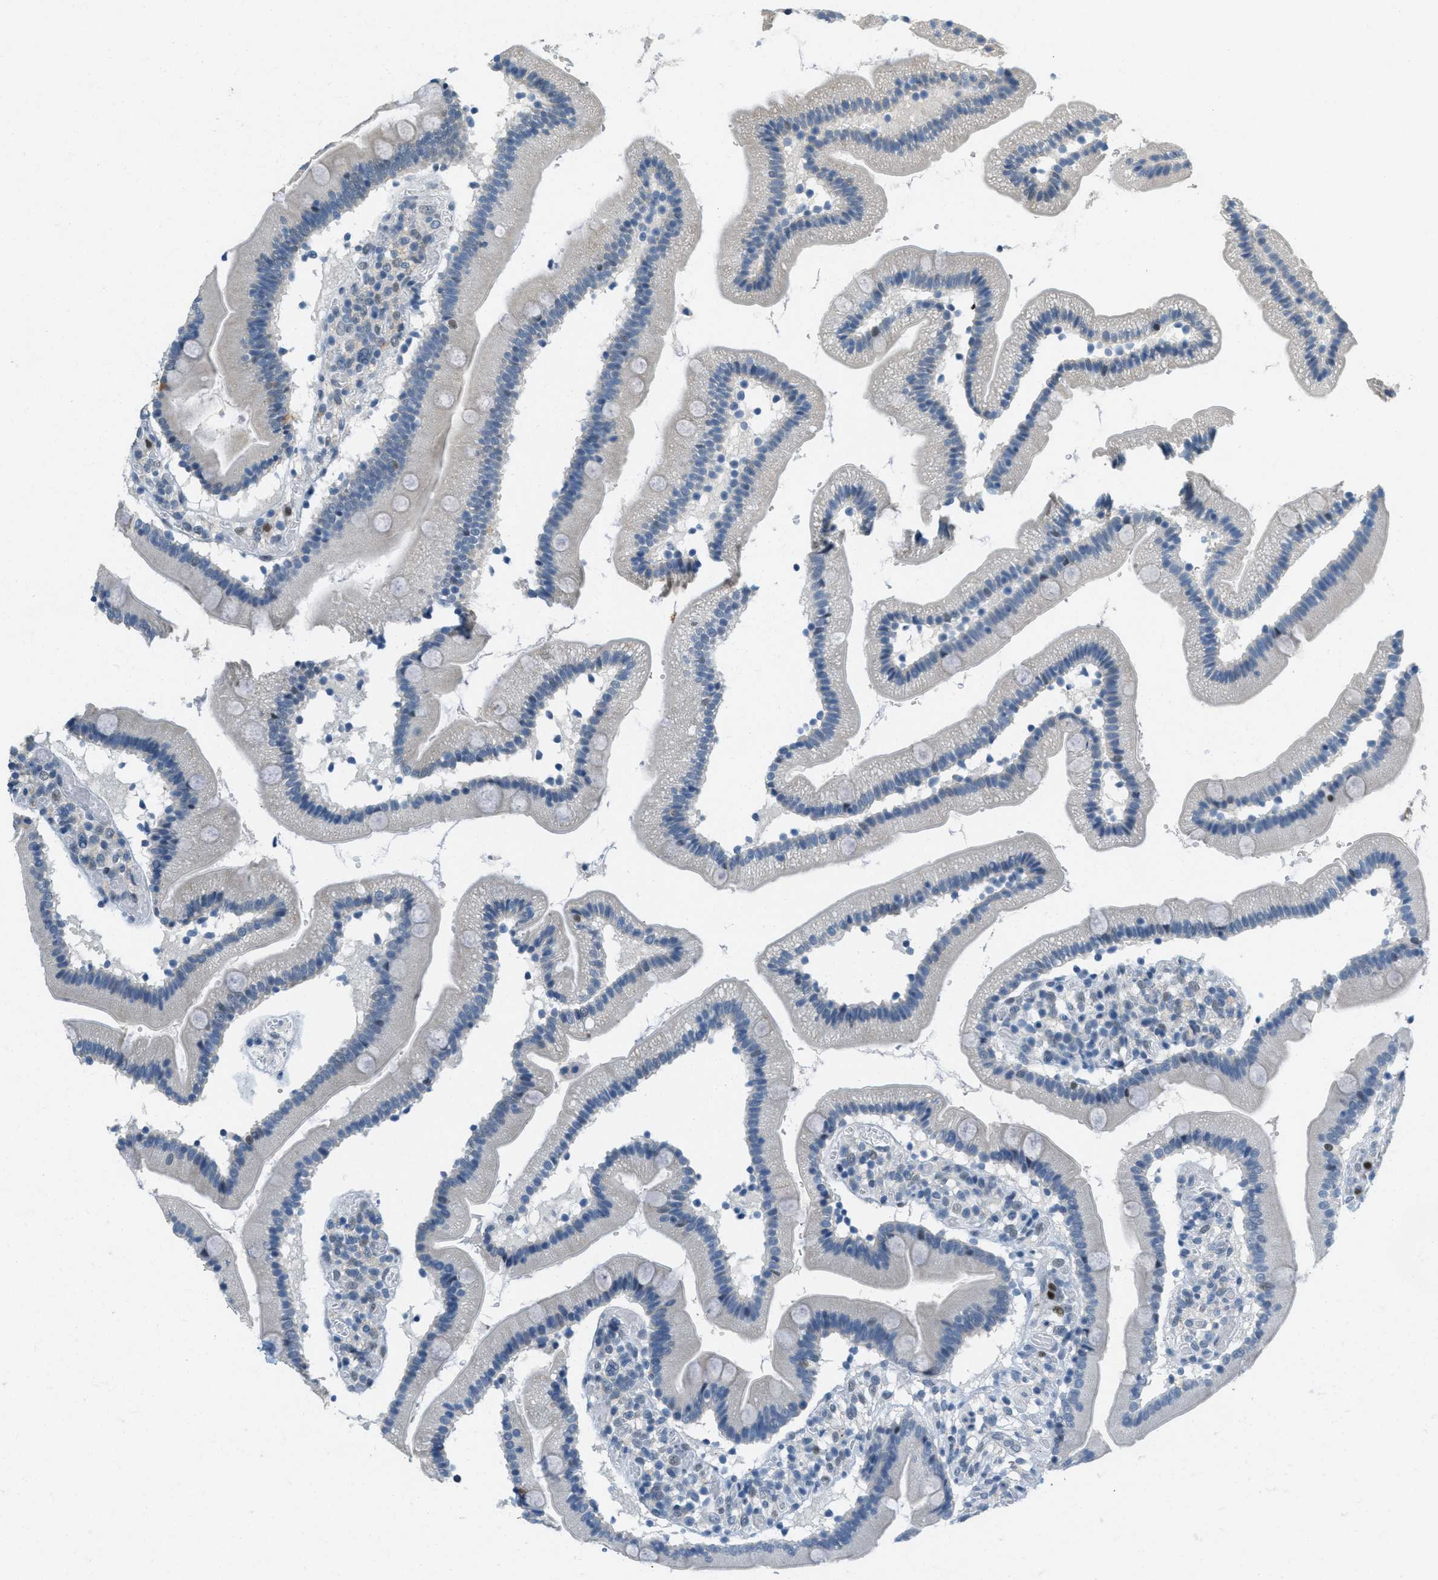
{"staining": {"intensity": "negative", "quantity": "none", "location": "none"}, "tissue": "duodenum", "cell_type": "Glandular cells", "image_type": "normal", "snomed": [{"axis": "morphology", "description": "Normal tissue, NOS"}, {"axis": "topography", "description": "Duodenum"}], "caption": "DAB immunohistochemical staining of unremarkable duodenum displays no significant staining in glandular cells. (DAB immunohistochemistry (IHC) visualized using brightfield microscopy, high magnification).", "gene": "TCF3", "patient": {"sex": "male", "age": 66}}